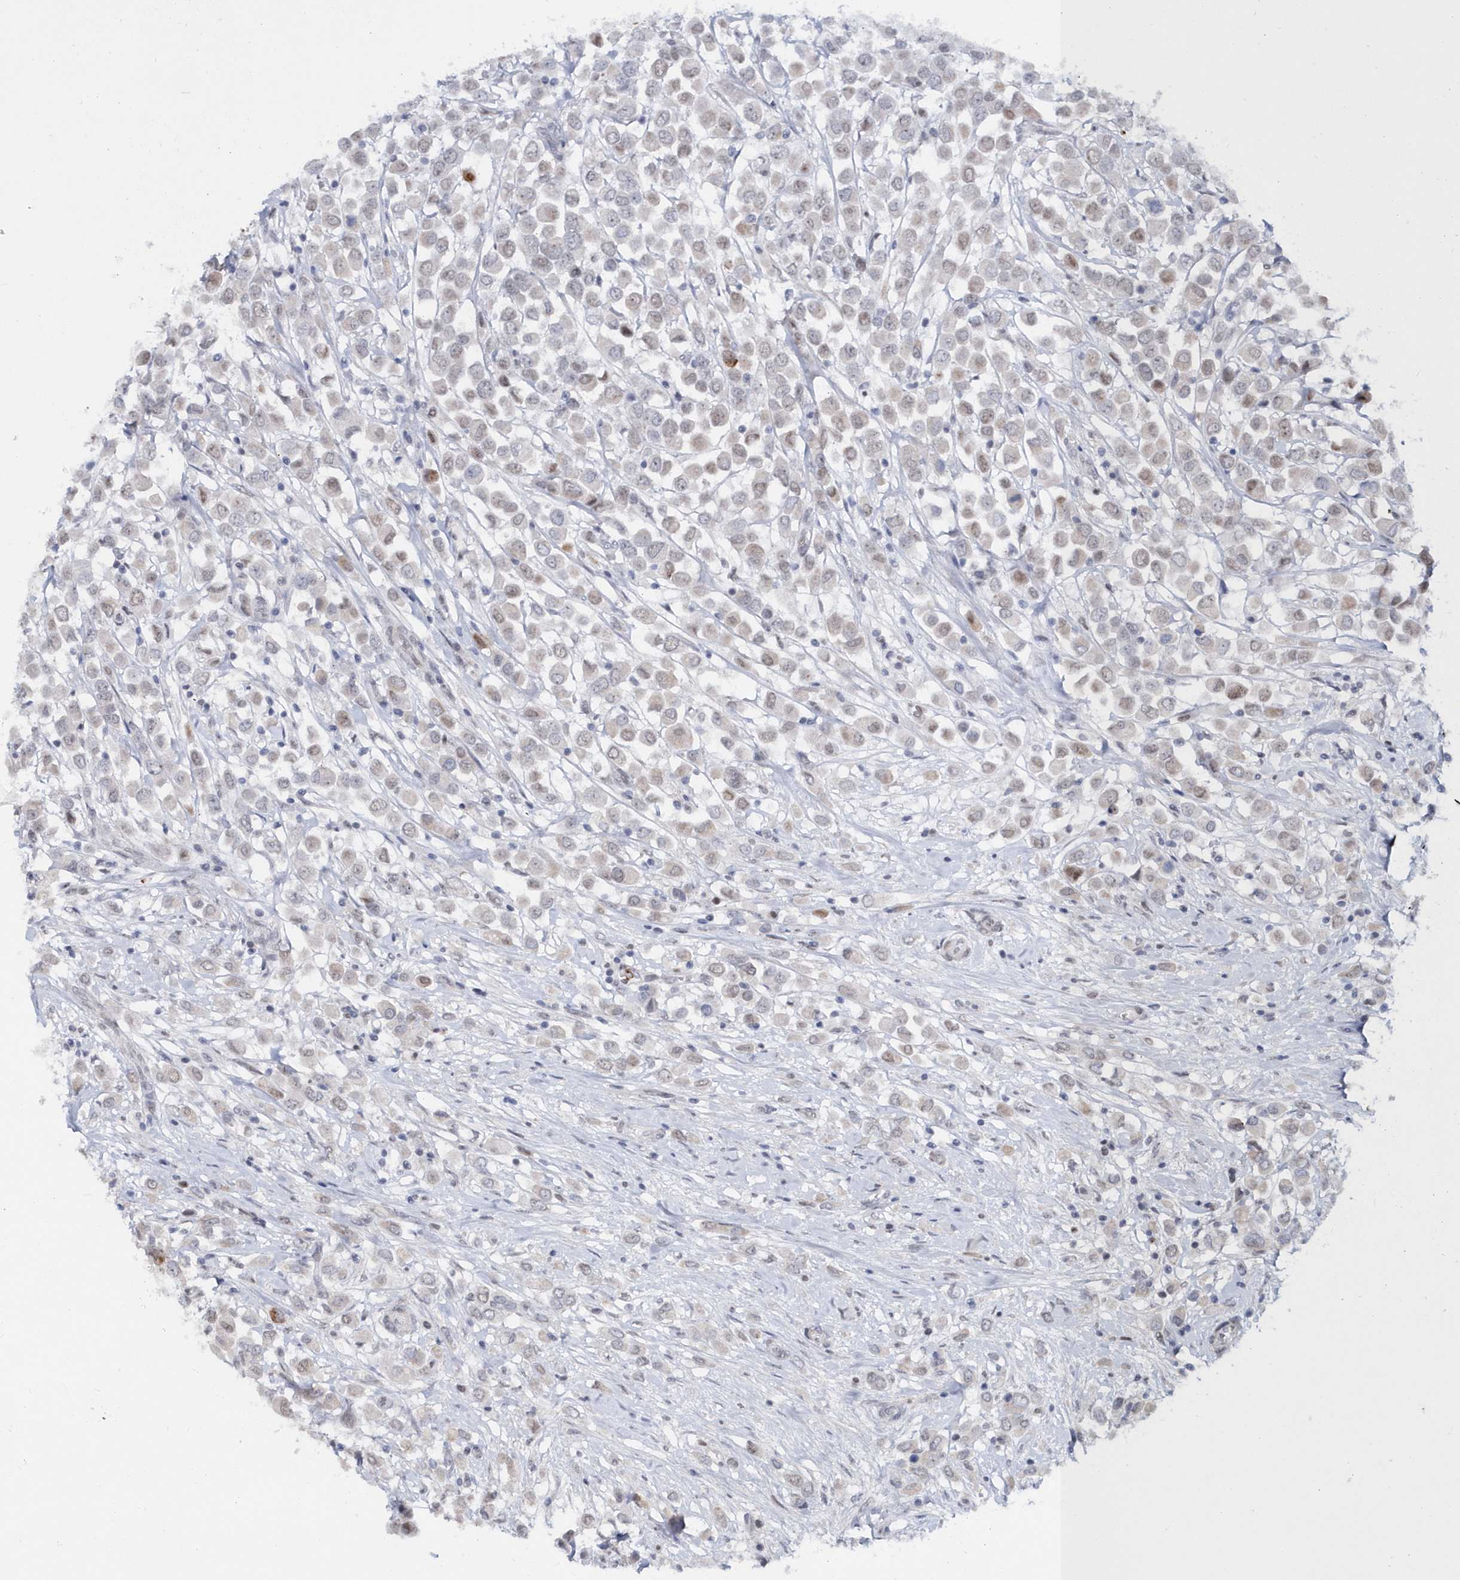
{"staining": {"intensity": "weak", "quantity": "<25%", "location": "cytoplasmic/membranous,nuclear"}, "tissue": "breast cancer", "cell_type": "Tumor cells", "image_type": "cancer", "snomed": [{"axis": "morphology", "description": "Duct carcinoma"}, {"axis": "topography", "description": "Breast"}], "caption": "Human breast intraductal carcinoma stained for a protein using immunohistochemistry (IHC) reveals no expression in tumor cells.", "gene": "ASCL4", "patient": {"sex": "female", "age": 61}}